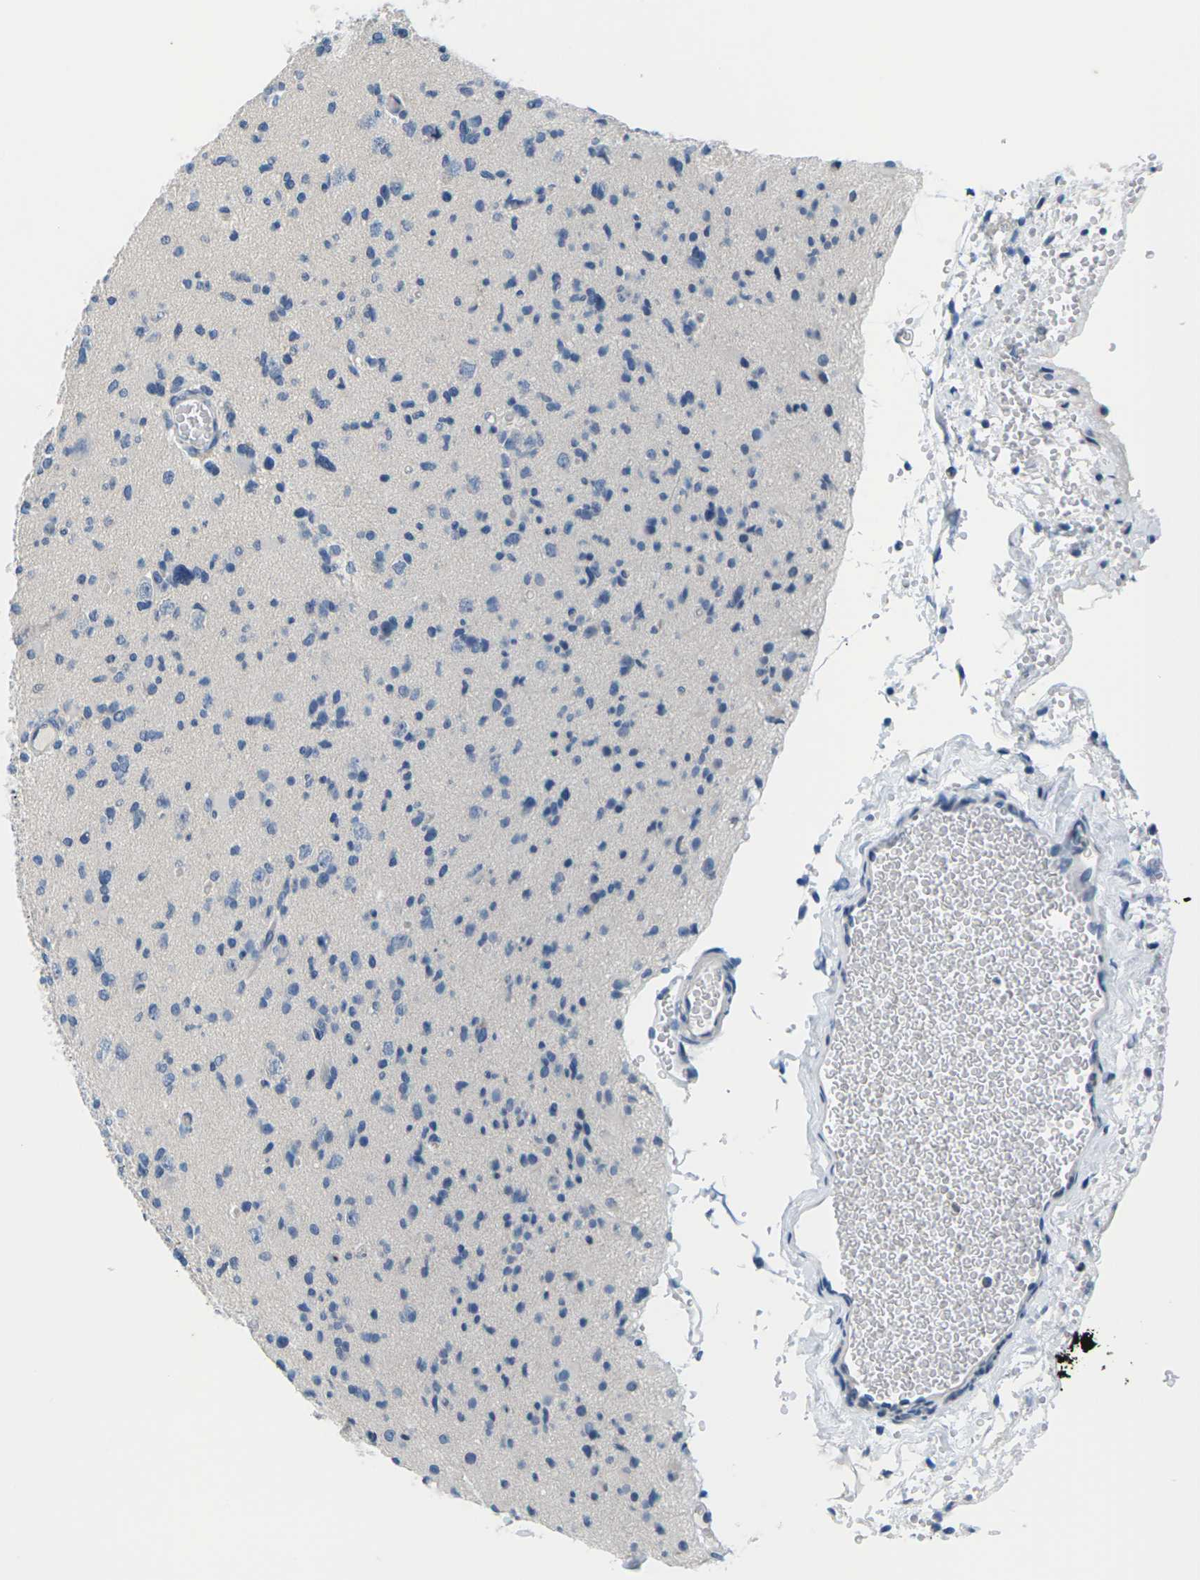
{"staining": {"intensity": "negative", "quantity": "none", "location": "none"}, "tissue": "glioma", "cell_type": "Tumor cells", "image_type": "cancer", "snomed": [{"axis": "morphology", "description": "Glioma, malignant, Low grade"}, {"axis": "topography", "description": "Brain"}], "caption": "This is a histopathology image of immunohistochemistry staining of malignant low-grade glioma, which shows no expression in tumor cells.", "gene": "UMOD", "patient": {"sex": "female", "age": 22}}